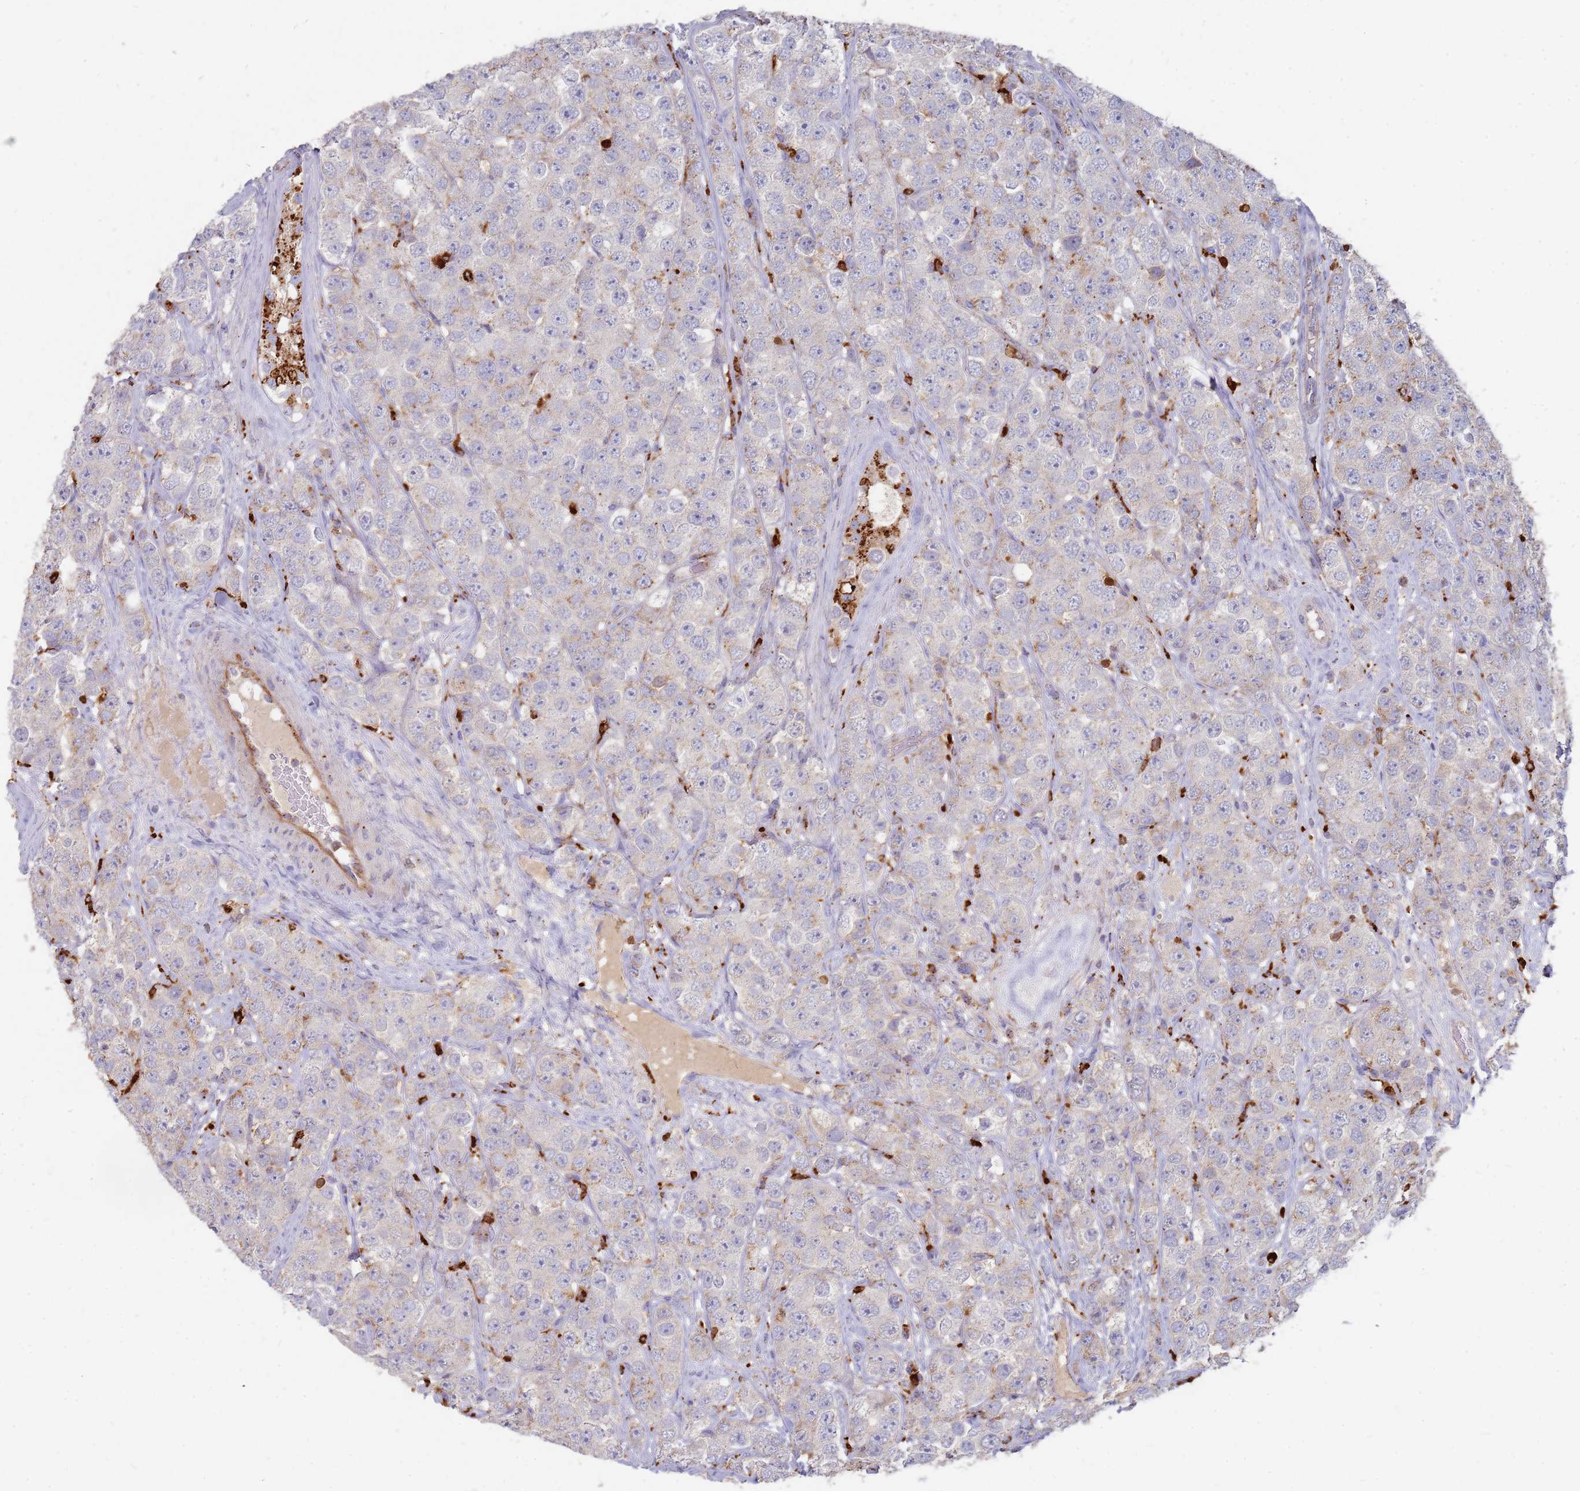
{"staining": {"intensity": "weak", "quantity": "<25%", "location": "cytoplasmic/membranous"}, "tissue": "testis cancer", "cell_type": "Tumor cells", "image_type": "cancer", "snomed": [{"axis": "morphology", "description": "Seminoma, NOS"}, {"axis": "topography", "description": "Testis"}], "caption": "High magnification brightfield microscopy of testis cancer stained with DAB (brown) and counterstained with hematoxylin (blue): tumor cells show no significant positivity.", "gene": "TMEM229B", "patient": {"sex": "male", "age": 28}}